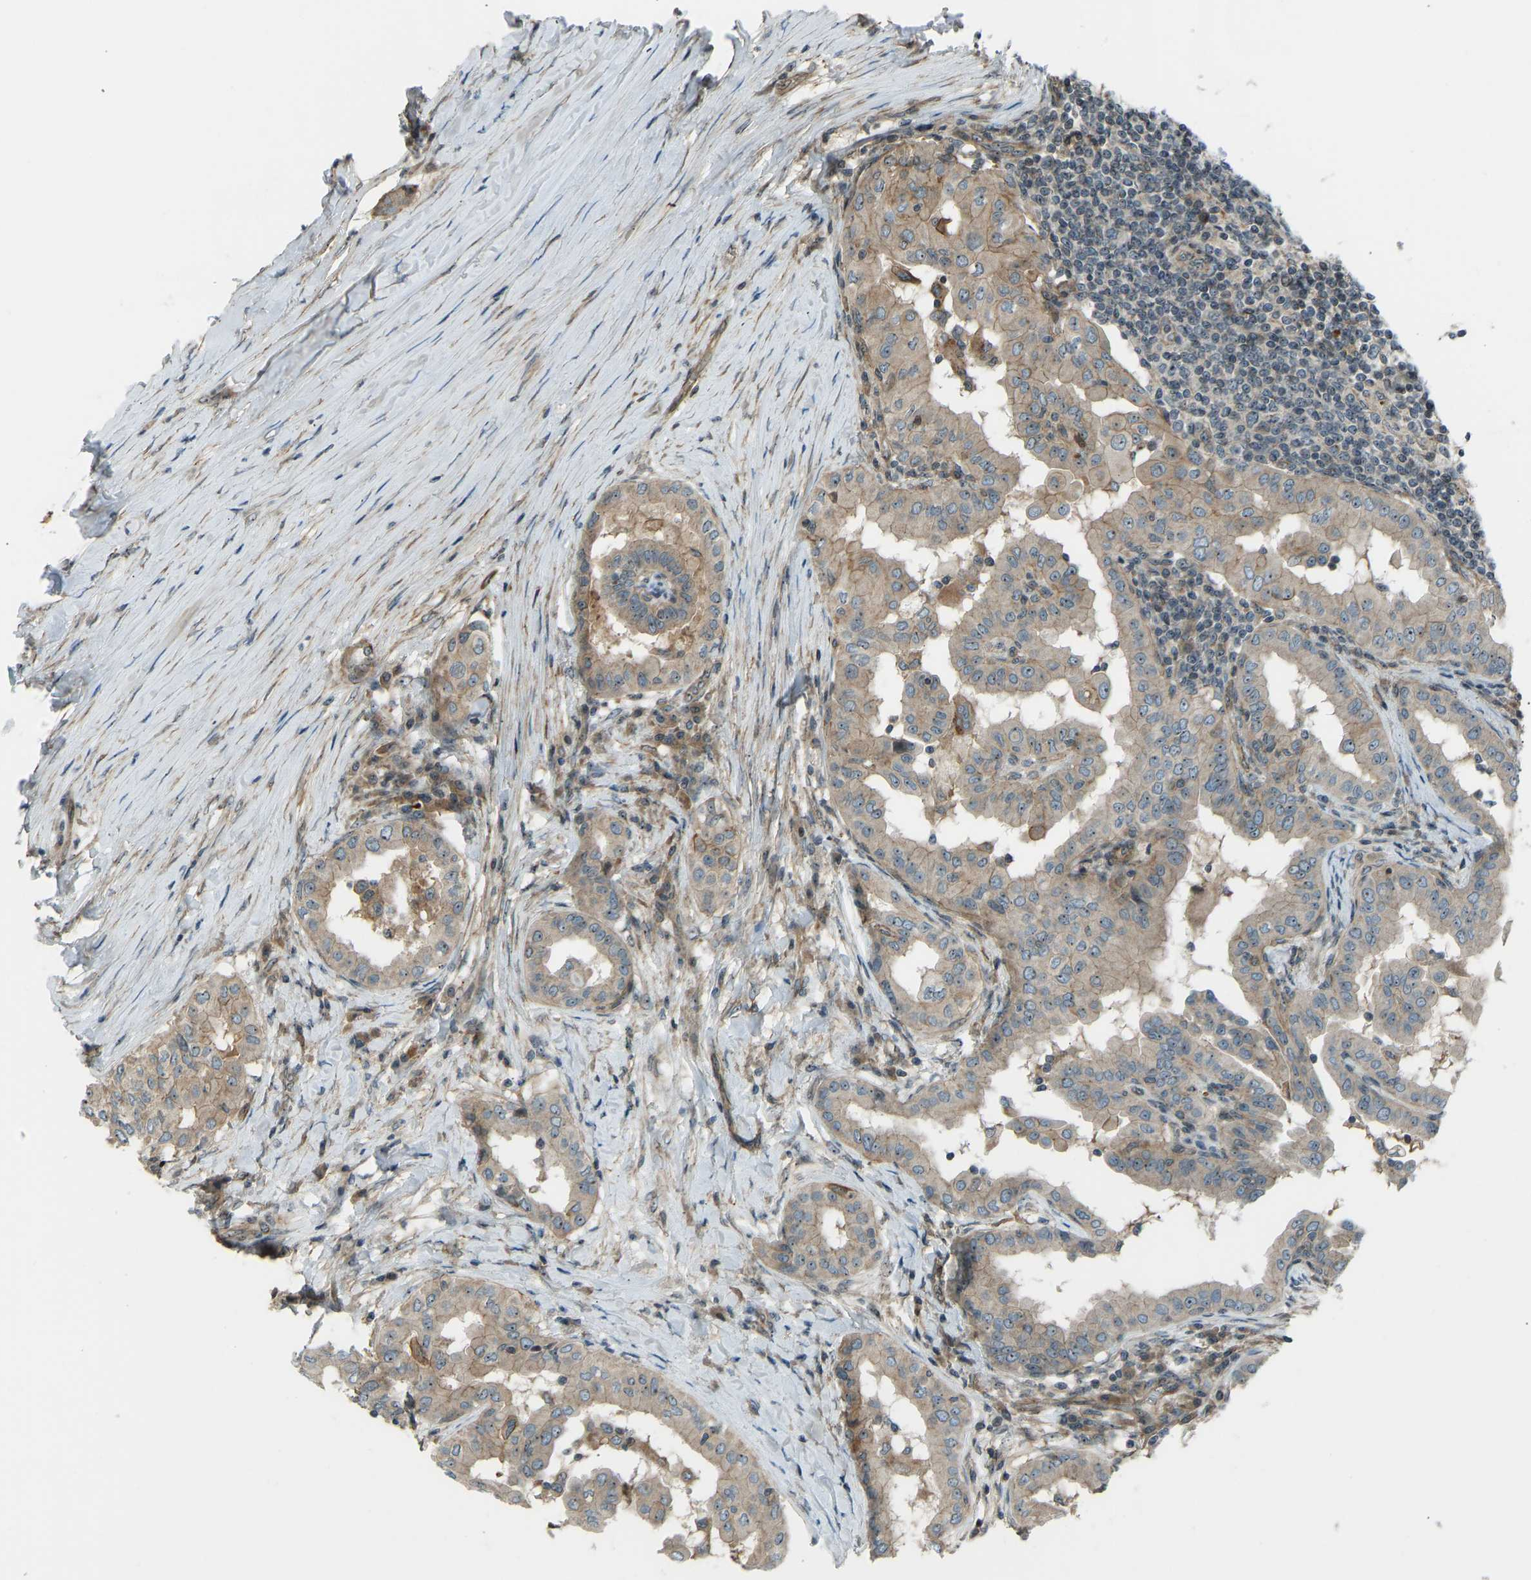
{"staining": {"intensity": "weak", "quantity": ">75%", "location": "cytoplasmic/membranous"}, "tissue": "thyroid cancer", "cell_type": "Tumor cells", "image_type": "cancer", "snomed": [{"axis": "morphology", "description": "Papillary adenocarcinoma, NOS"}, {"axis": "topography", "description": "Thyroid gland"}], "caption": "A high-resolution micrograph shows immunohistochemistry staining of thyroid cancer (papillary adenocarcinoma), which displays weak cytoplasmic/membranous positivity in about >75% of tumor cells.", "gene": "SVOPL", "patient": {"sex": "male", "age": 33}}